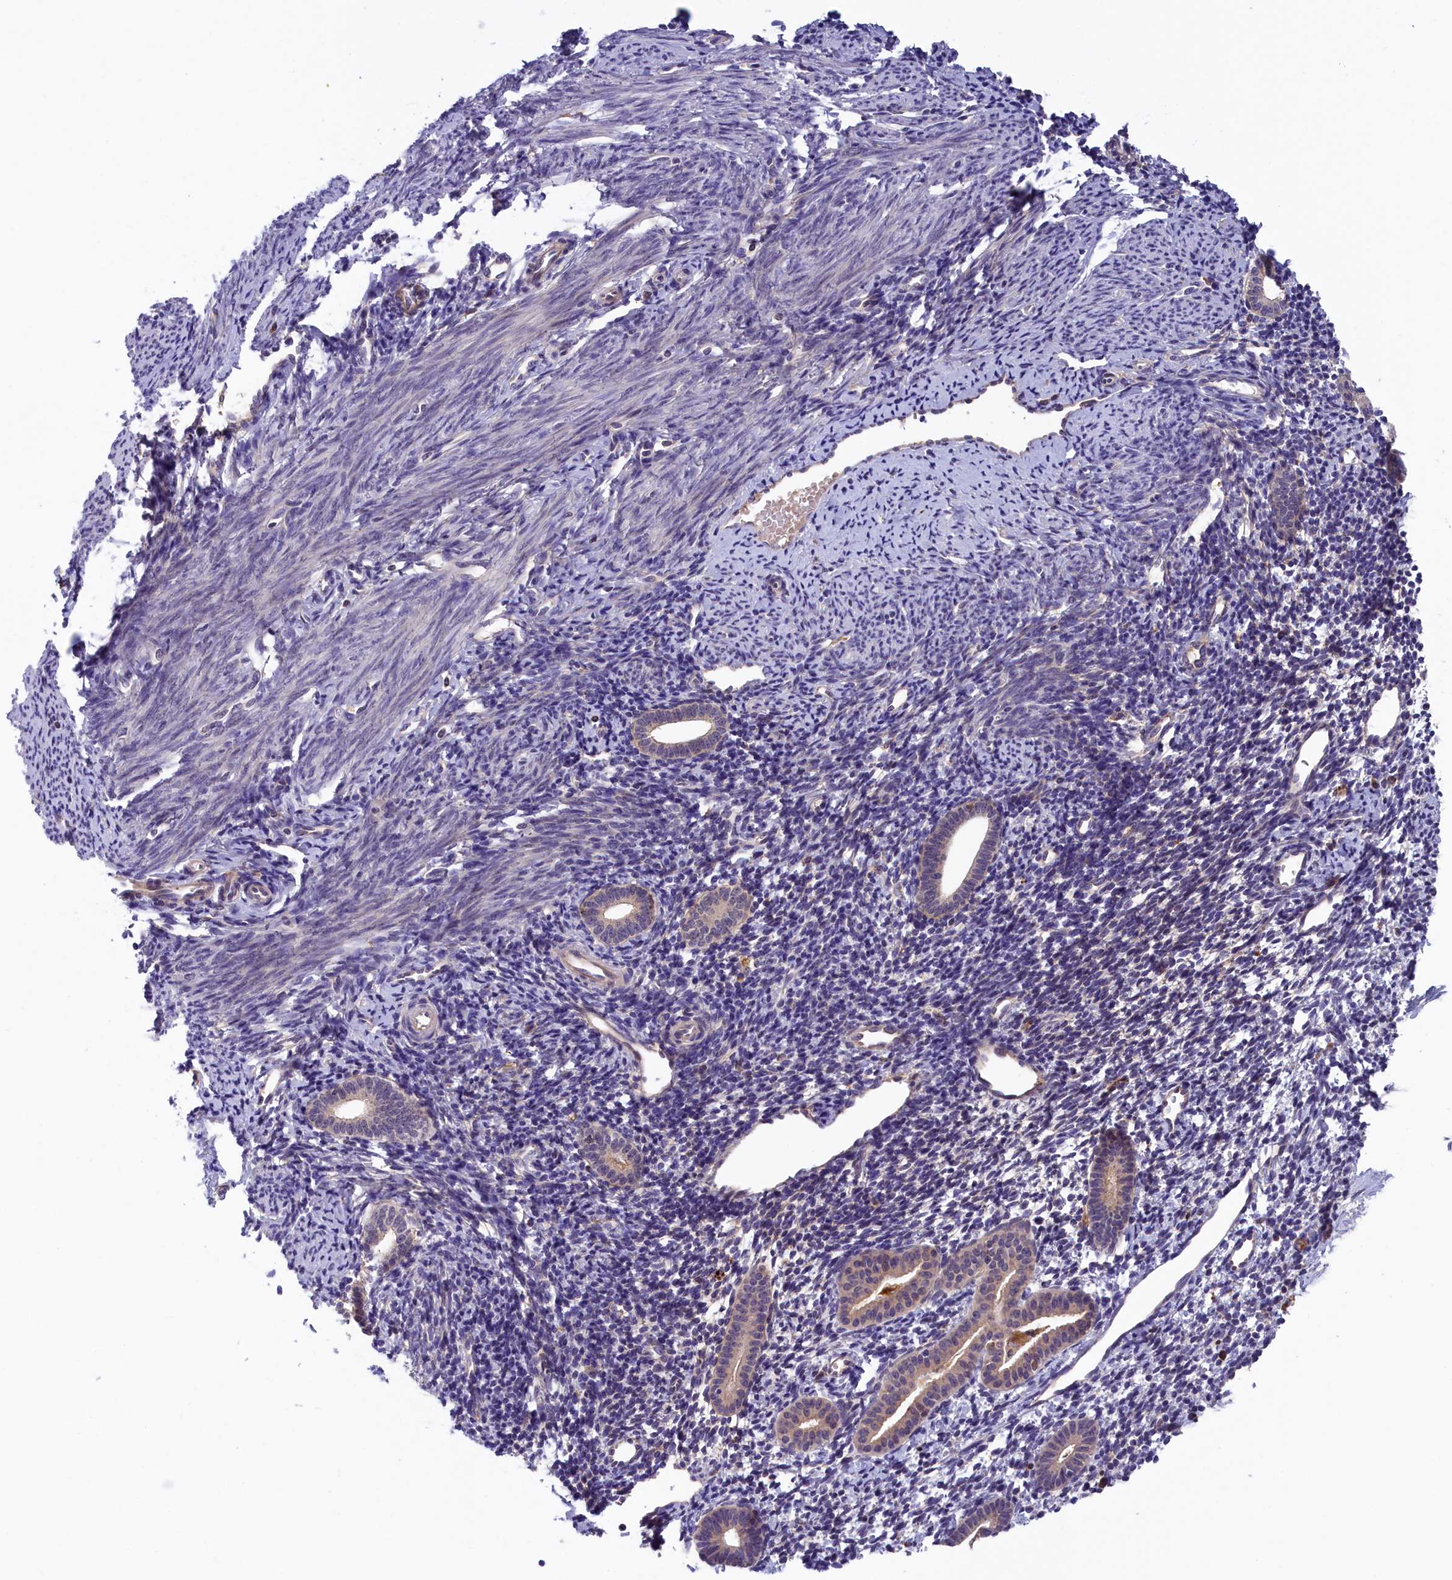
{"staining": {"intensity": "negative", "quantity": "none", "location": "none"}, "tissue": "endometrium", "cell_type": "Cells in endometrial stroma", "image_type": "normal", "snomed": [{"axis": "morphology", "description": "Normal tissue, NOS"}, {"axis": "topography", "description": "Endometrium"}], "caption": "This is an immunohistochemistry (IHC) micrograph of benign endometrium. There is no positivity in cells in endometrial stroma.", "gene": "STYX", "patient": {"sex": "female", "age": 56}}